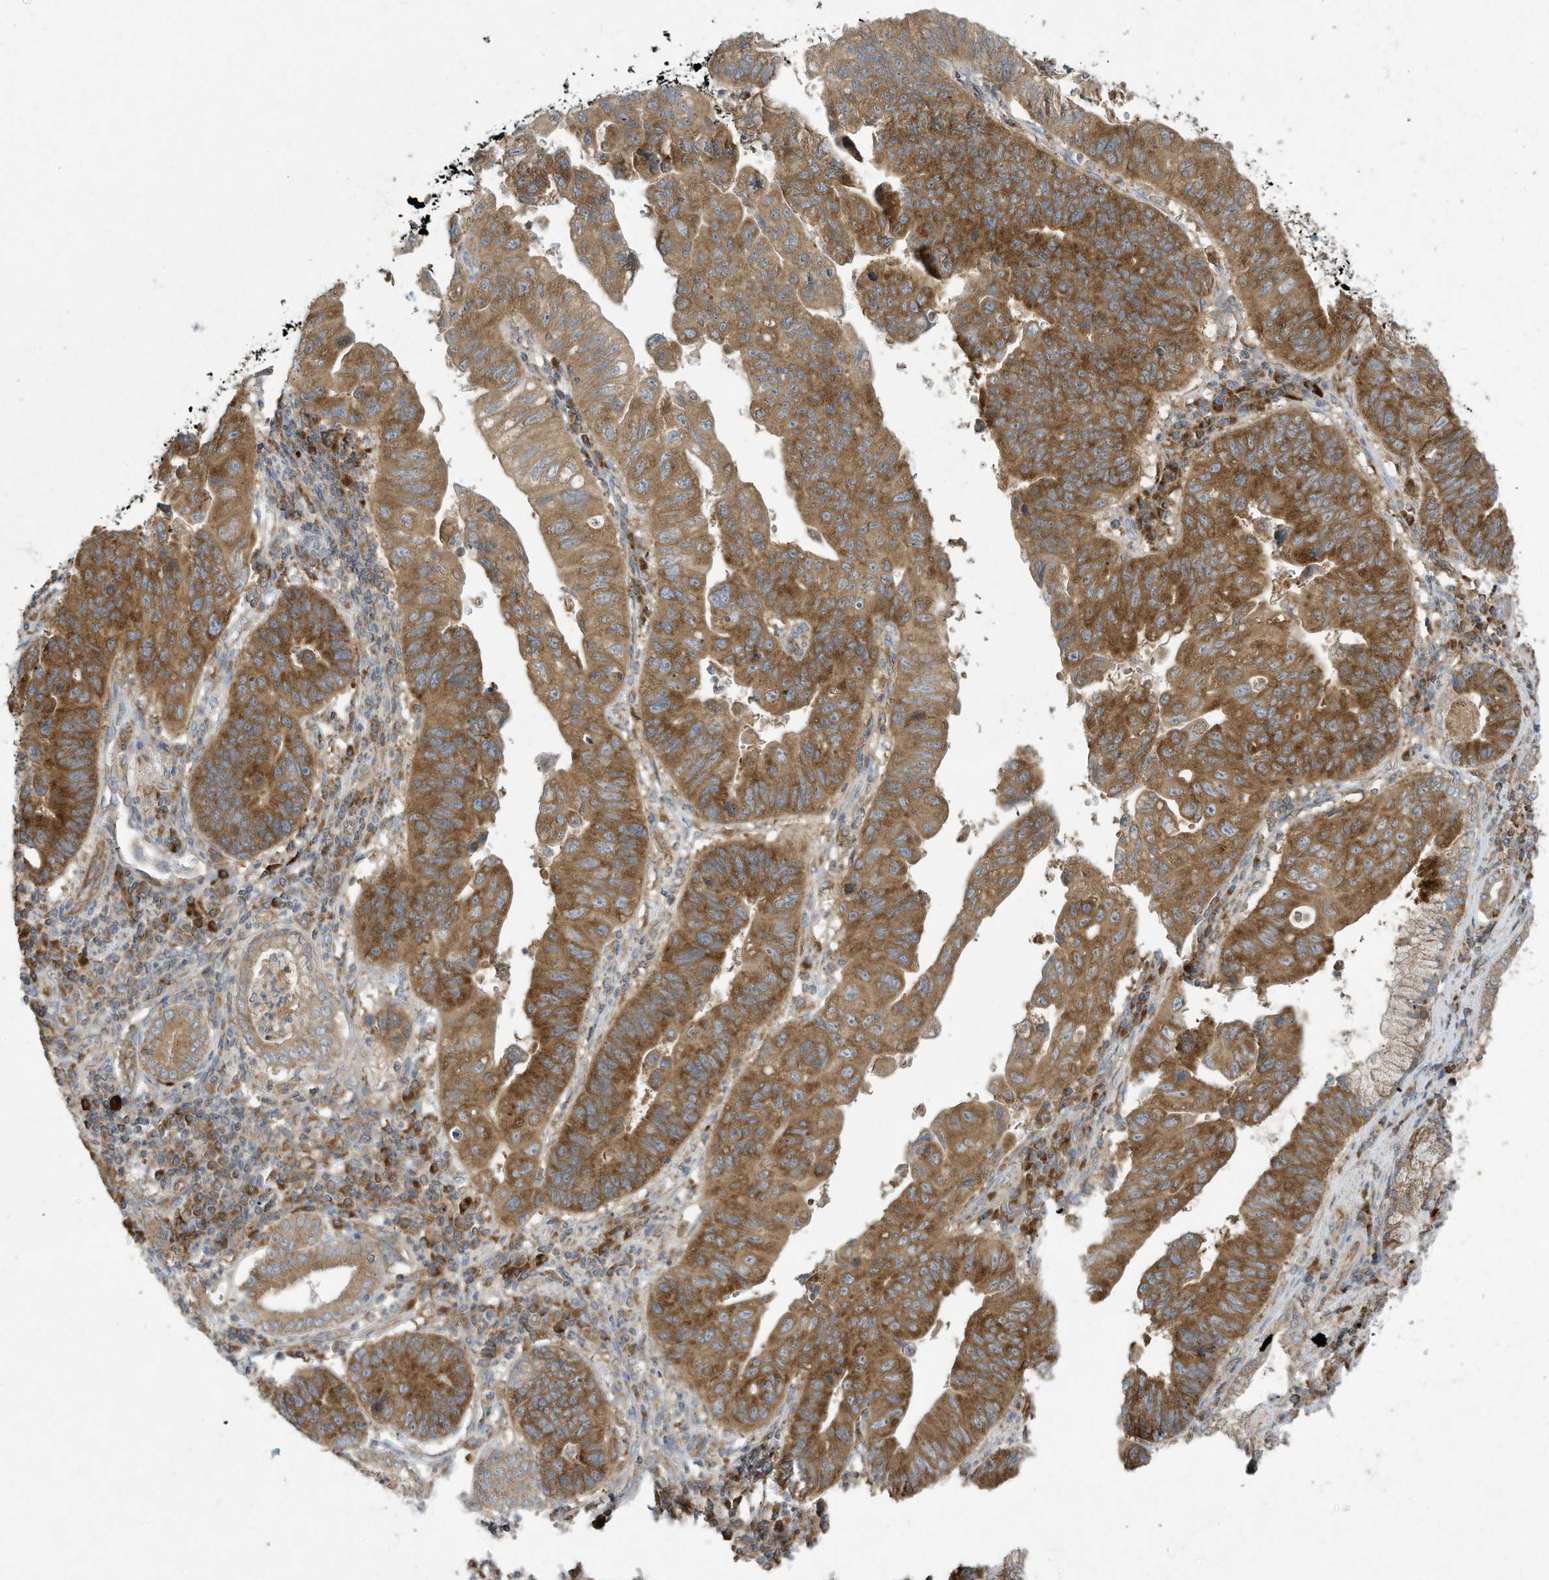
{"staining": {"intensity": "moderate", "quantity": ">75%", "location": "cytoplasmic/membranous"}, "tissue": "stomach cancer", "cell_type": "Tumor cells", "image_type": "cancer", "snomed": [{"axis": "morphology", "description": "Adenocarcinoma, NOS"}, {"axis": "topography", "description": "Stomach"}], "caption": "DAB immunohistochemical staining of human stomach adenocarcinoma displays moderate cytoplasmic/membranous protein positivity in approximately >75% of tumor cells. The protein is stained brown, and the nuclei are stained in blue (DAB (3,3'-diaminobenzidine) IHC with brightfield microscopy, high magnification).", "gene": "SYNJ2", "patient": {"sex": "male", "age": 59}}